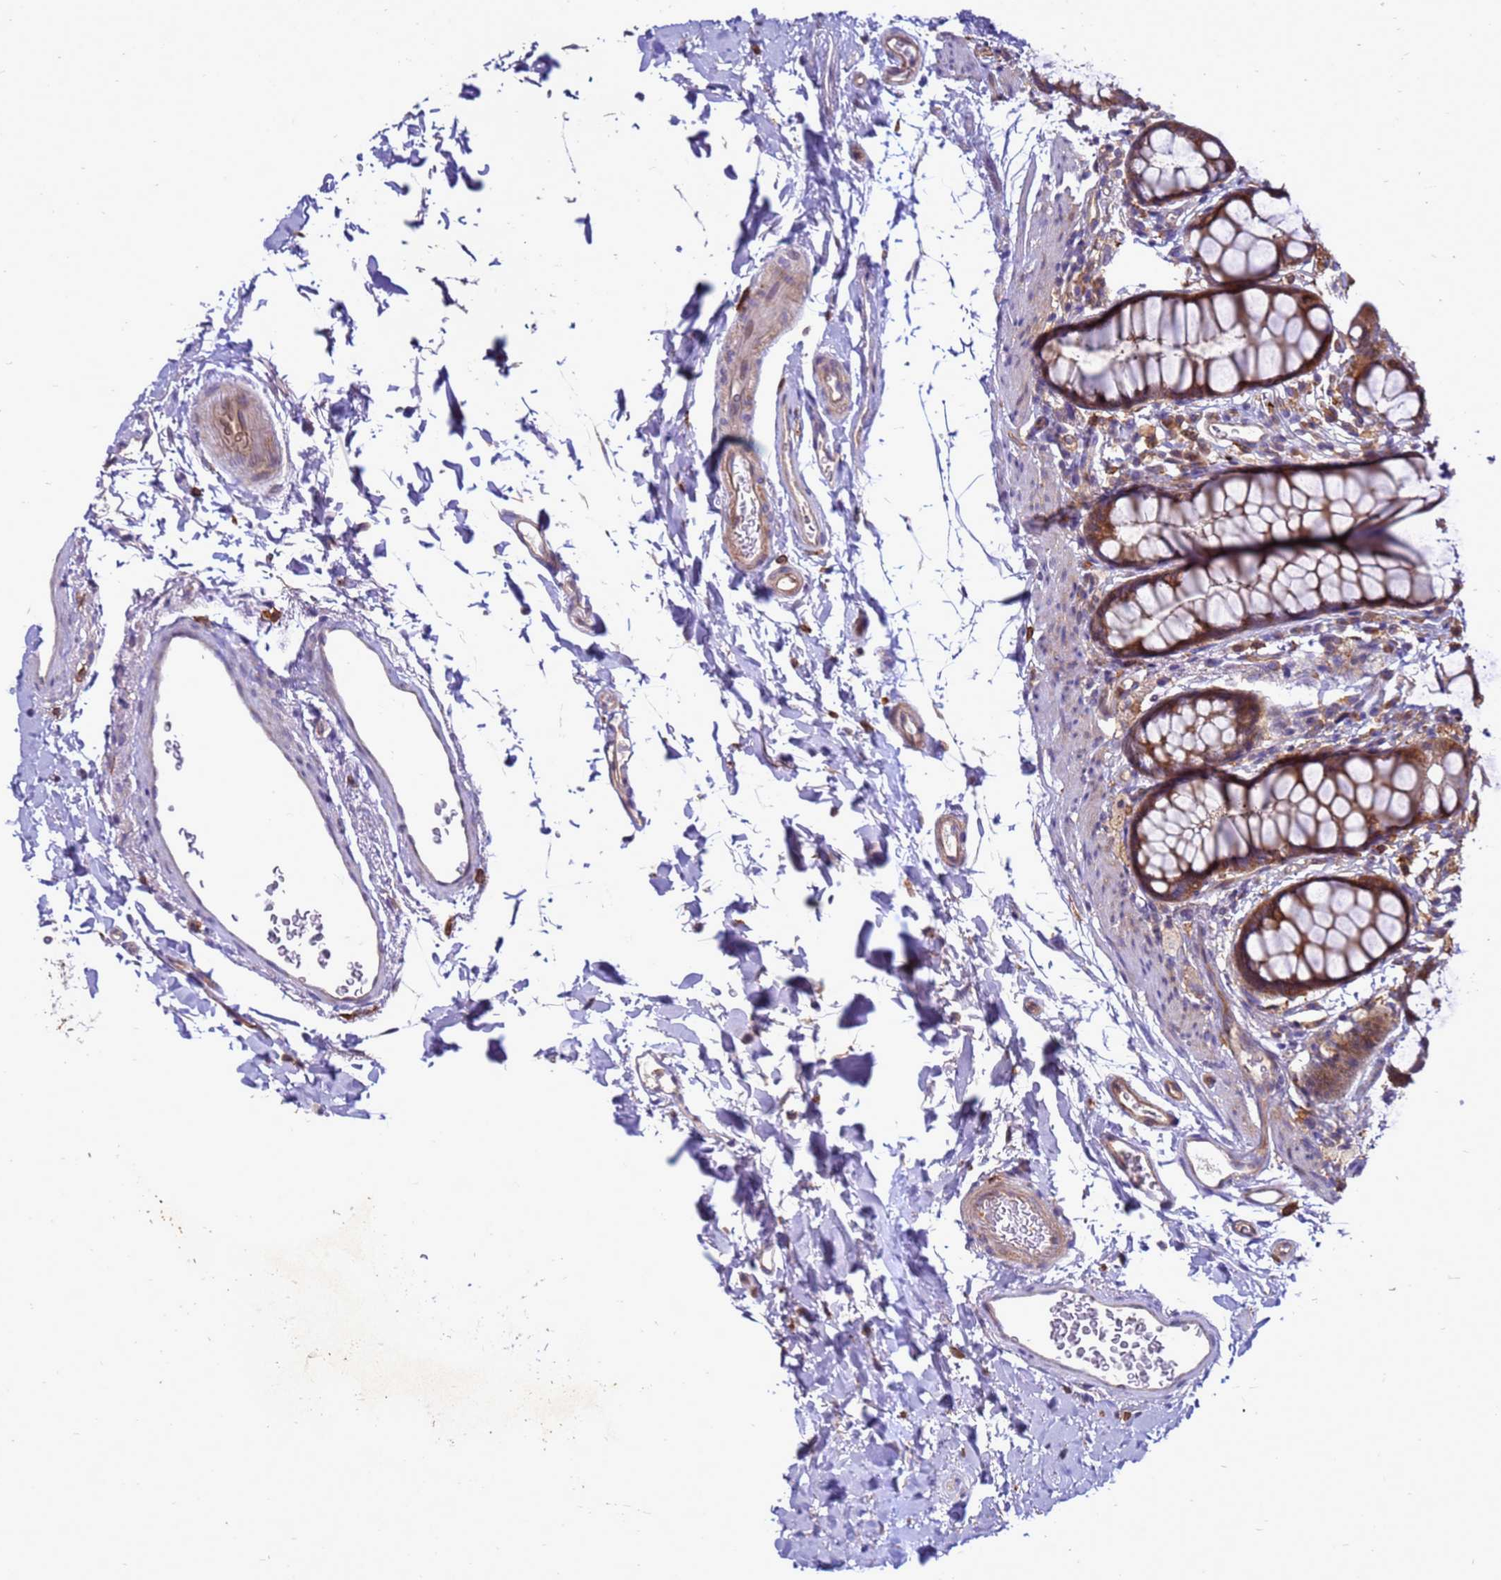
{"staining": {"intensity": "moderate", "quantity": ">75%", "location": "cytoplasmic/membranous"}, "tissue": "rectum", "cell_type": "Glandular cells", "image_type": "normal", "snomed": [{"axis": "morphology", "description": "Normal tissue, NOS"}, {"axis": "topography", "description": "Rectum"}], "caption": "Brown immunohistochemical staining in unremarkable human rectum displays moderate cytoplasmic/membranous staining in approximately >75% of glandular cells. (Stains: DAB in brown, nuclei in blue, Microscopy: brightfield microscopy at high magnification).", "gene": "RNF215", "patient": {"sex": "female", "age": 65}}